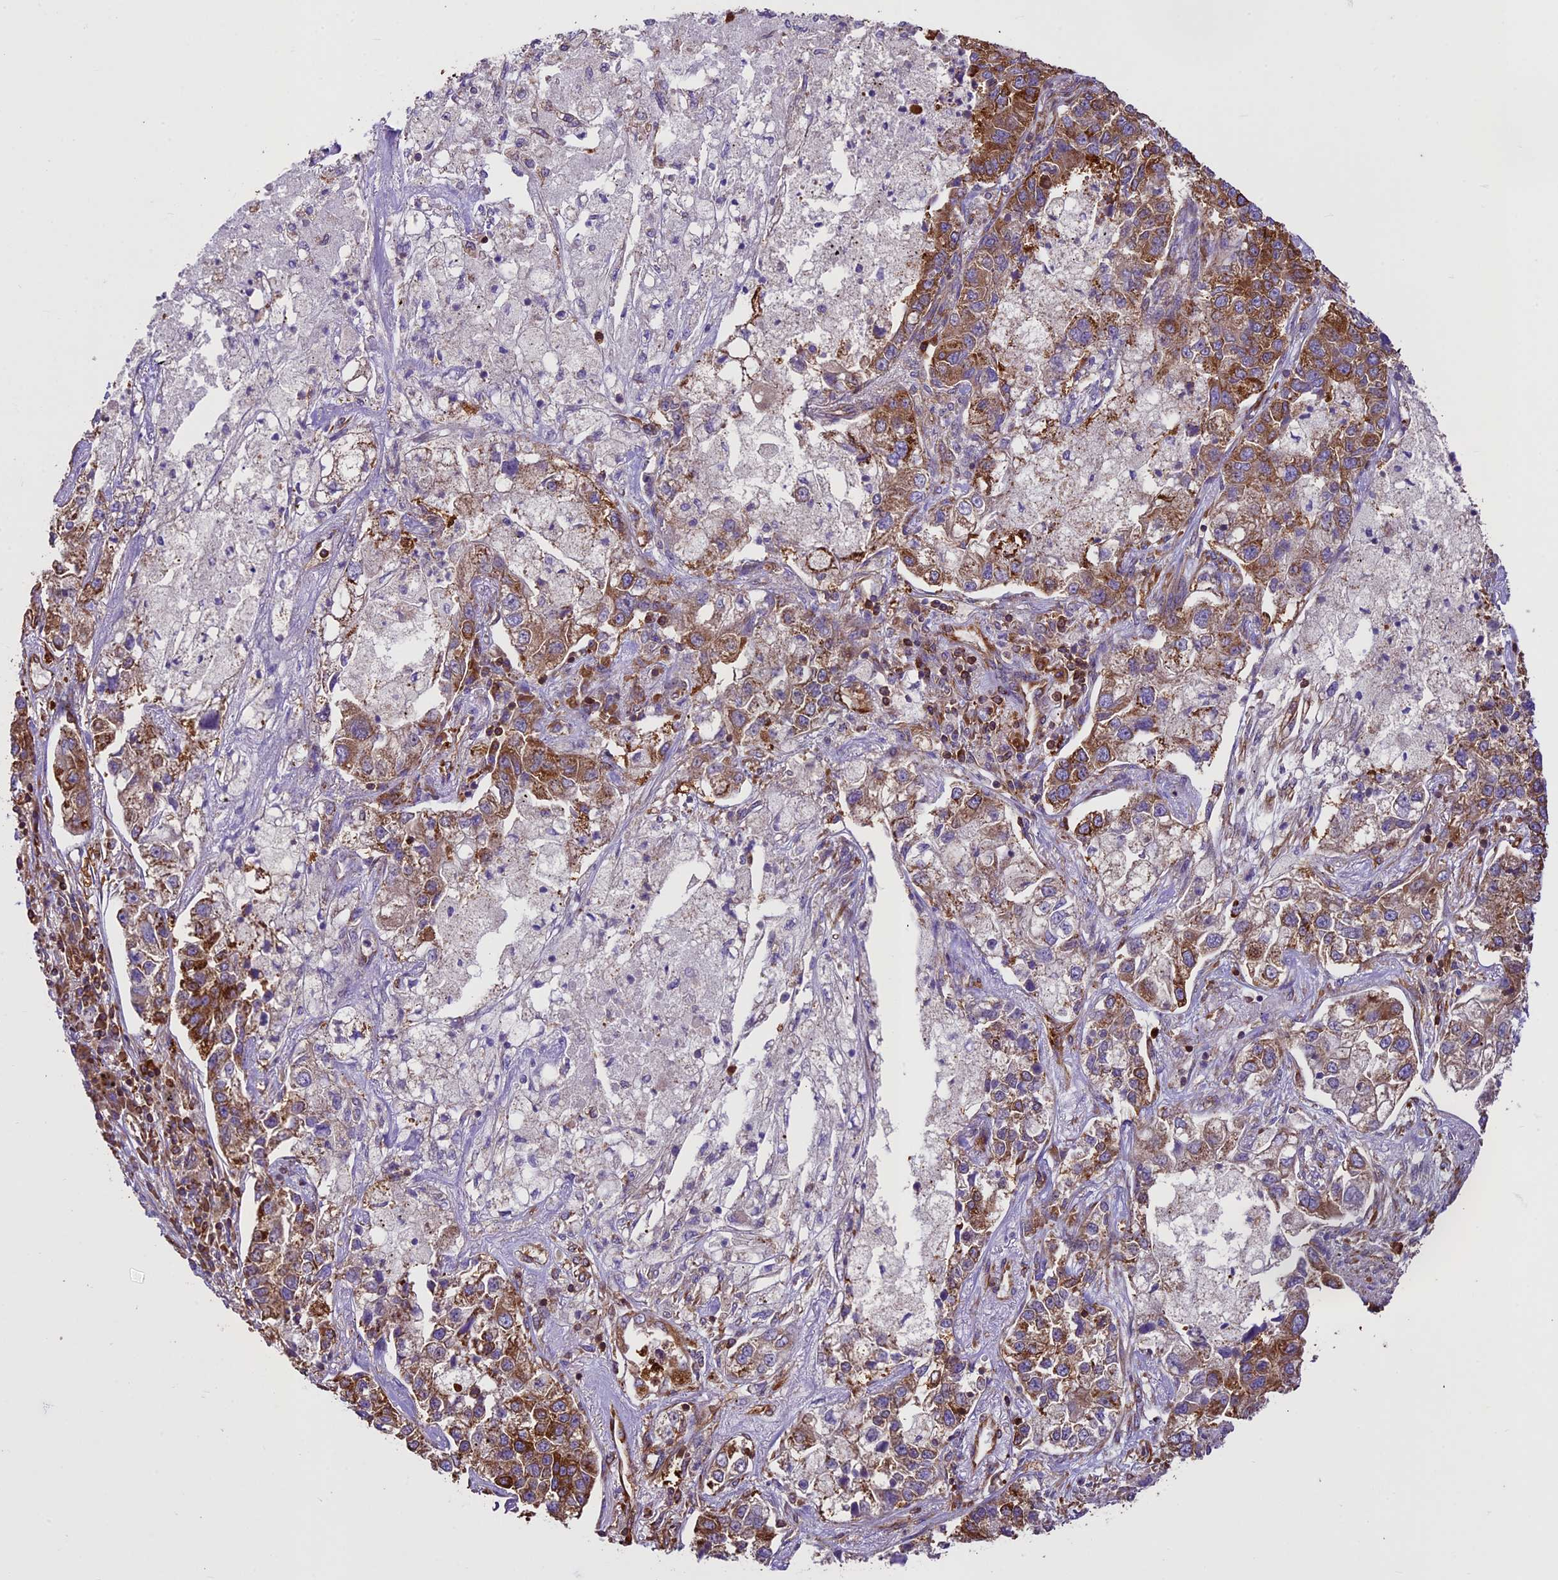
{"staining": {"intensity": "moderate", "quantity": ">75%", "location": "cytoplasmic/membranous"}, "tissue": "lung cancer", "cell_type": "Tumor cells", "image_type": "cancer", "snomed": [{"axis": "morphology", "description": "Adenocarcinoma, NOS"}, {"axis": "topography", "description": "Lung"}], "caption": "Immunohistochemical staining of human adenocarcinoma (lung) reveals medium levels of moderate cytoplasmic/membranous protein staining in about >75% of tumor cells.", "gene": "KARS1", "patient": {"sex": "male", "age": 49}}